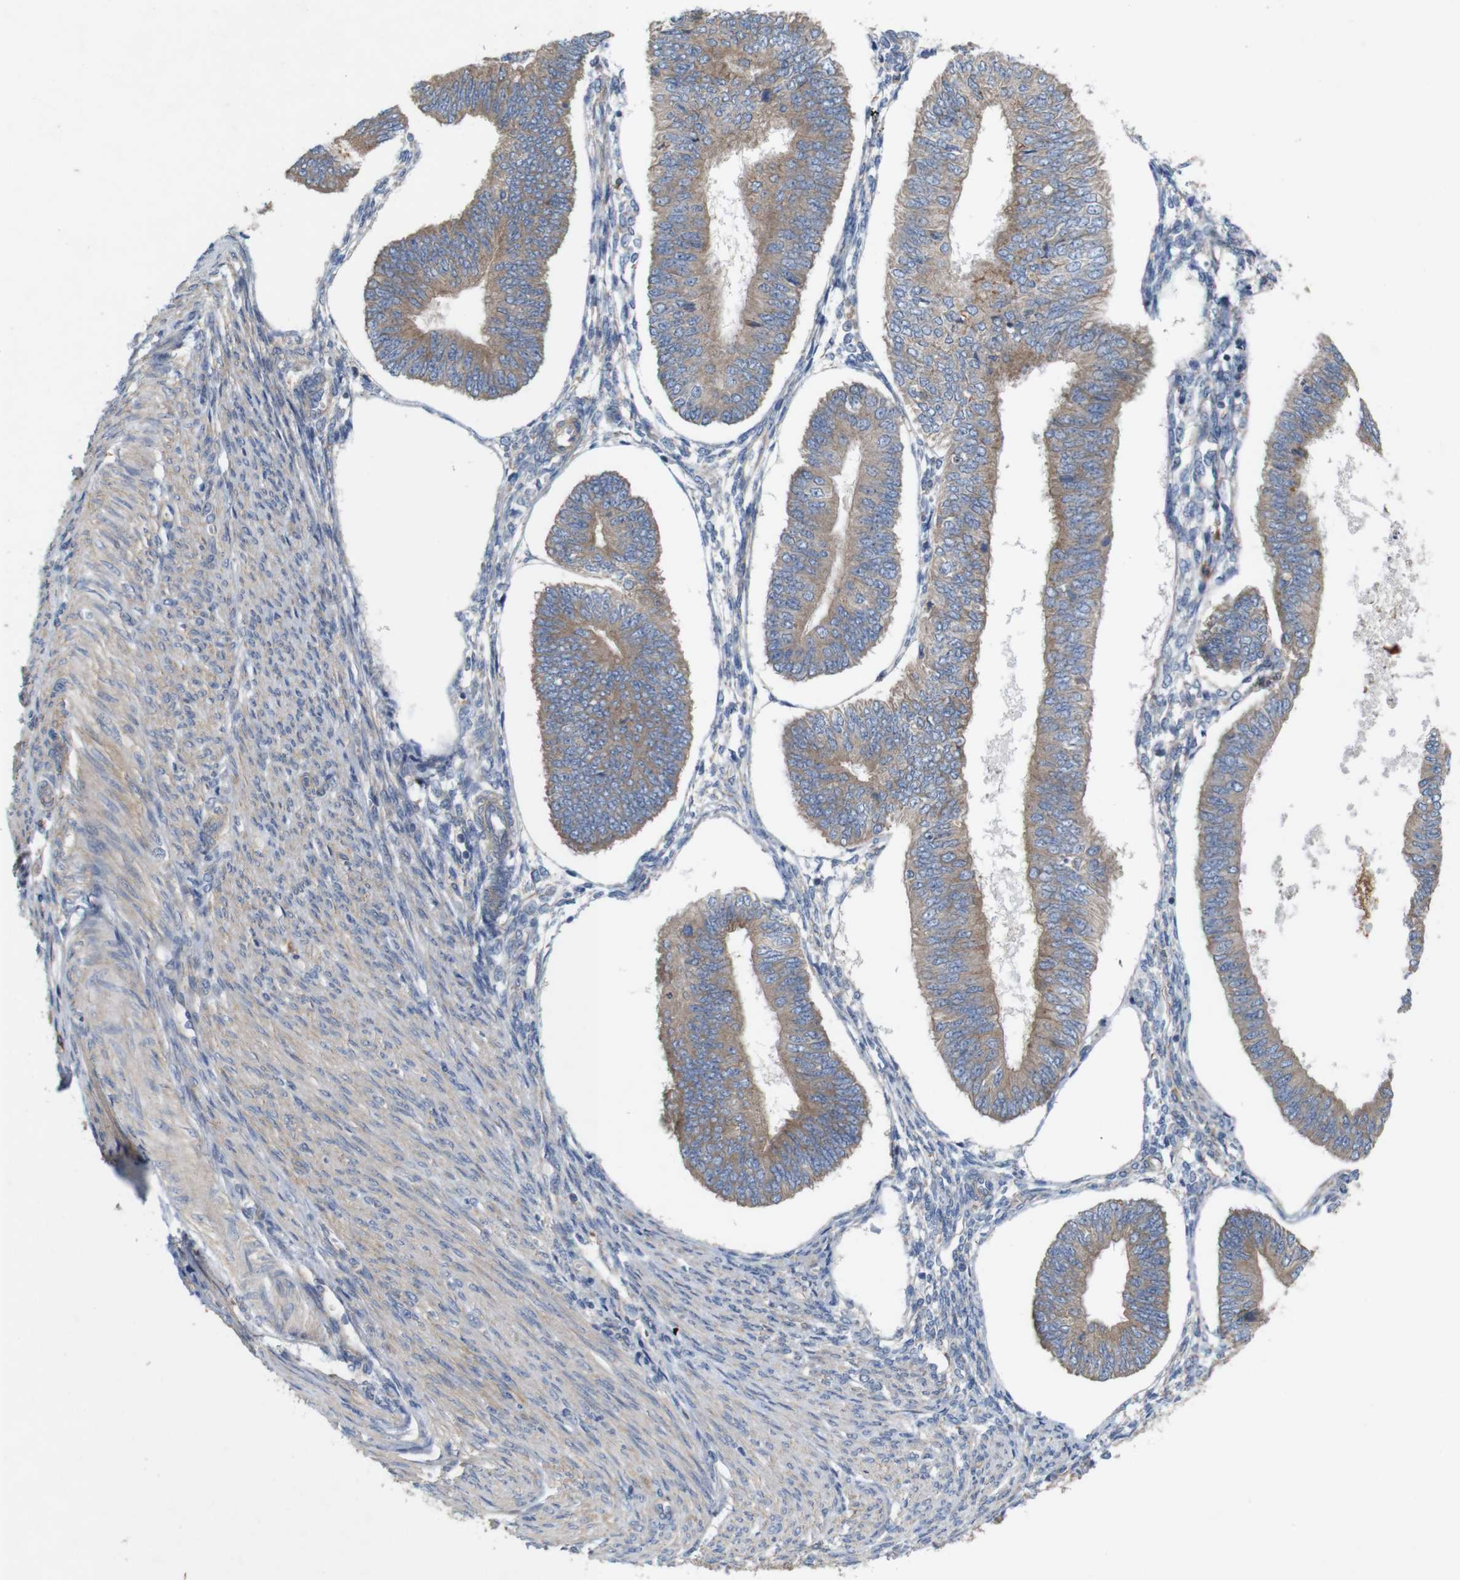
{"staining": {"intensity": "moderate", "quantity": ">75%", "location": "cytoplasmic/membranous"}, "tissue": "endometrial cancer", "cell_type": "Tumor cells", "image_type": "cancer", "snomed": [{"axis": "morphology", "description": "Adenocarcinoma, NOS"}, {"axis": "topography", "description": "Endometrium"}], "caption": "Endometrial cancer stained with DAB (3,3'-diaminobenzidine) IHC displays medium levels of moderate cytoplasmic/membranous expression in approximately >75% of tumor cells. (Stains: DAB (3,3'-diaminobenzidine) in brown, nuclei in blue, Microscopy: brightfield microscopy at high magnification).", "gene": "SIGLEC8", "patient": {"sex": "female", "age": 58}}